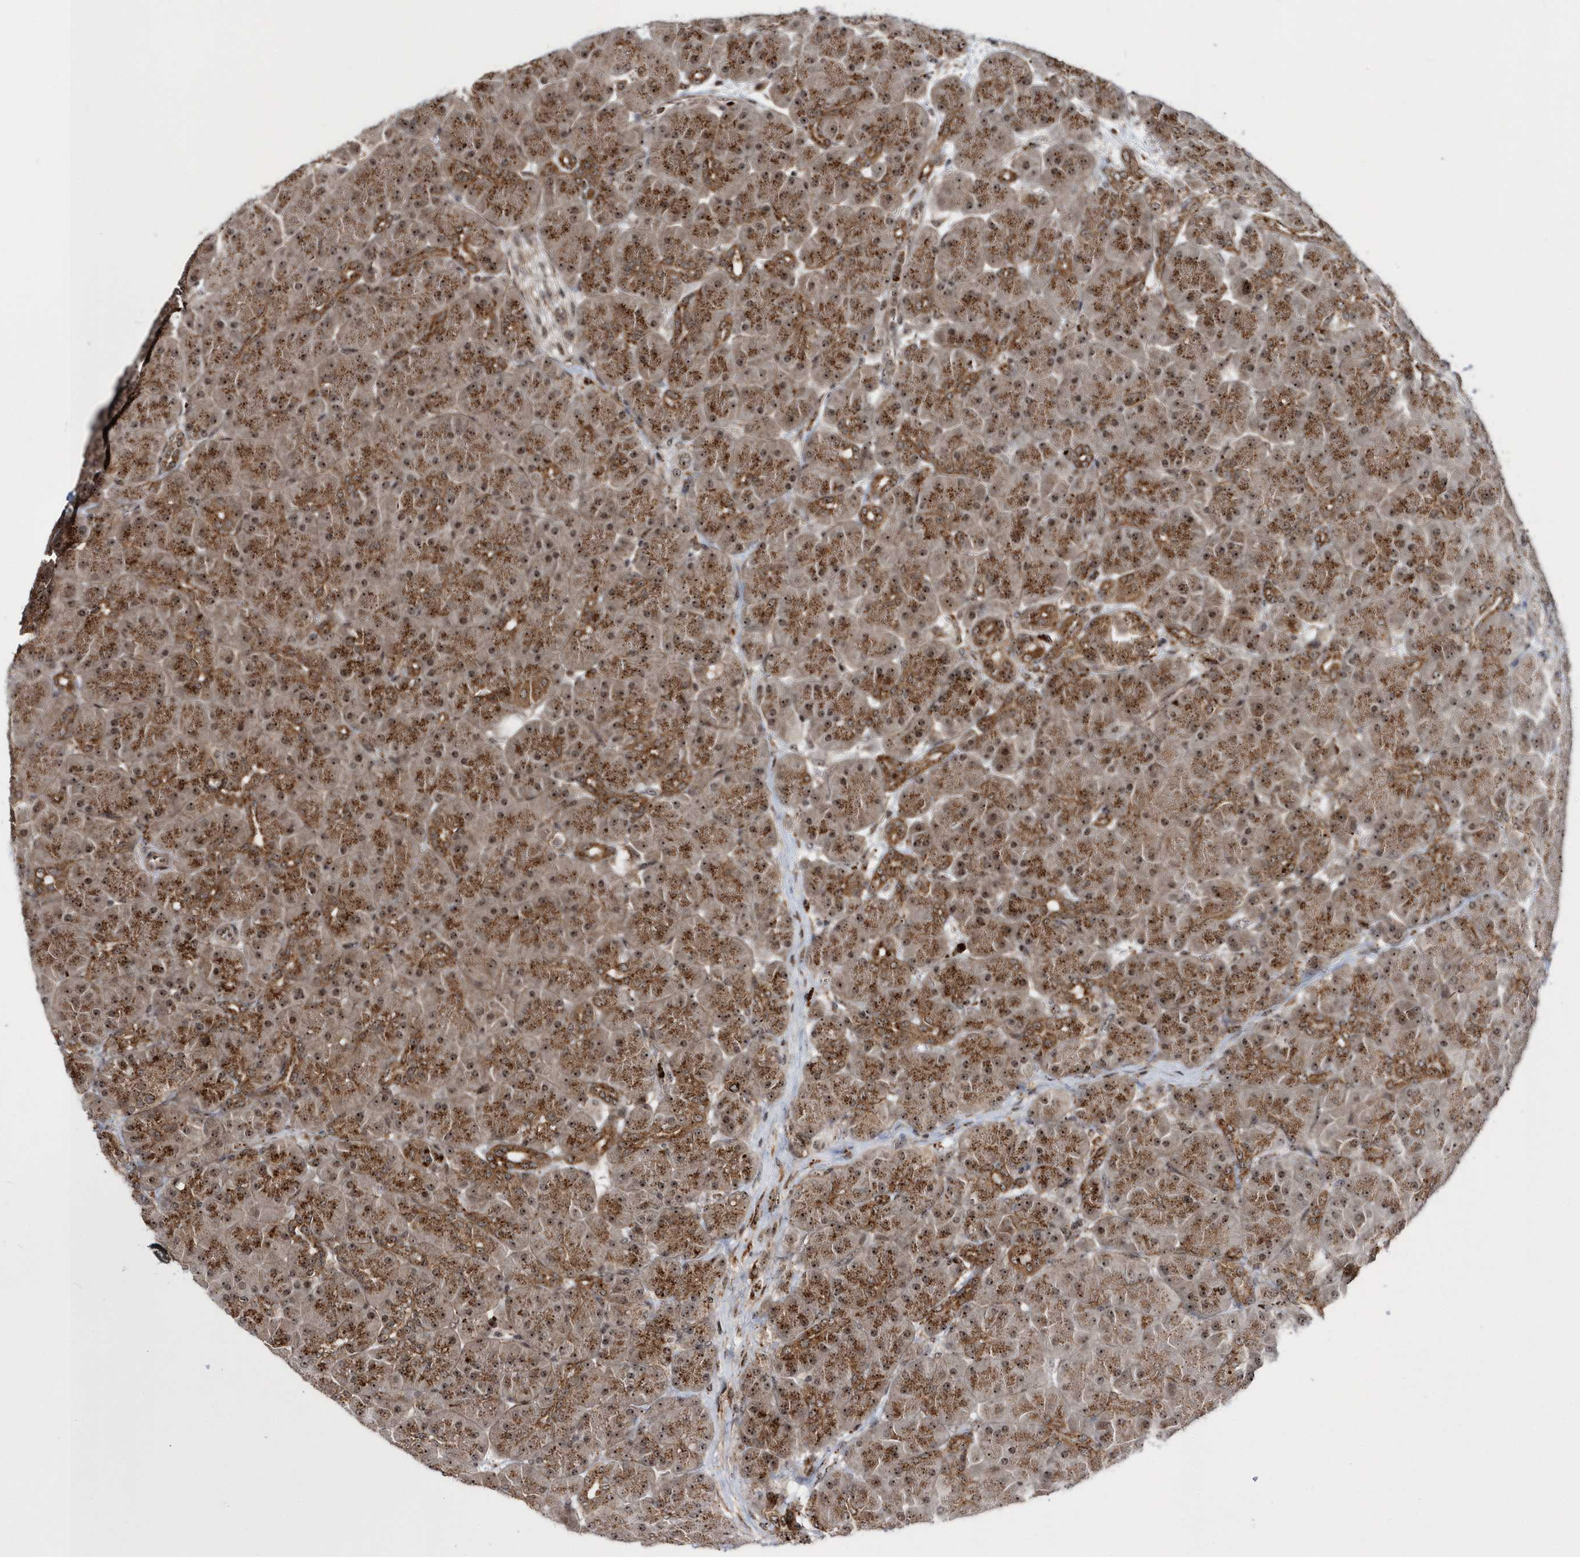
{"staining": {"intensity": "strong", "quantity": ">75%", "location": "cytoplasmic/membranous,nuclear"}, "tissue": "pancreas", "cell_type": "Exocrine glandular cells", "image_type": "normal", "snomed": [{"axis": "morphology", "description": "Normal tissue, NOS"}, {"axis": "topography", "description": "Pancreas"}], "caption": "Immunohistochemical staining of unremarkable pancreas displays >75% levels of strong cytoplasmic/membranous,nuclear protein positivity in approximately >75% of exocrine glandular cells.", "gene": "SOWAHB", "patient": {"sex": "male", "age": 66}}